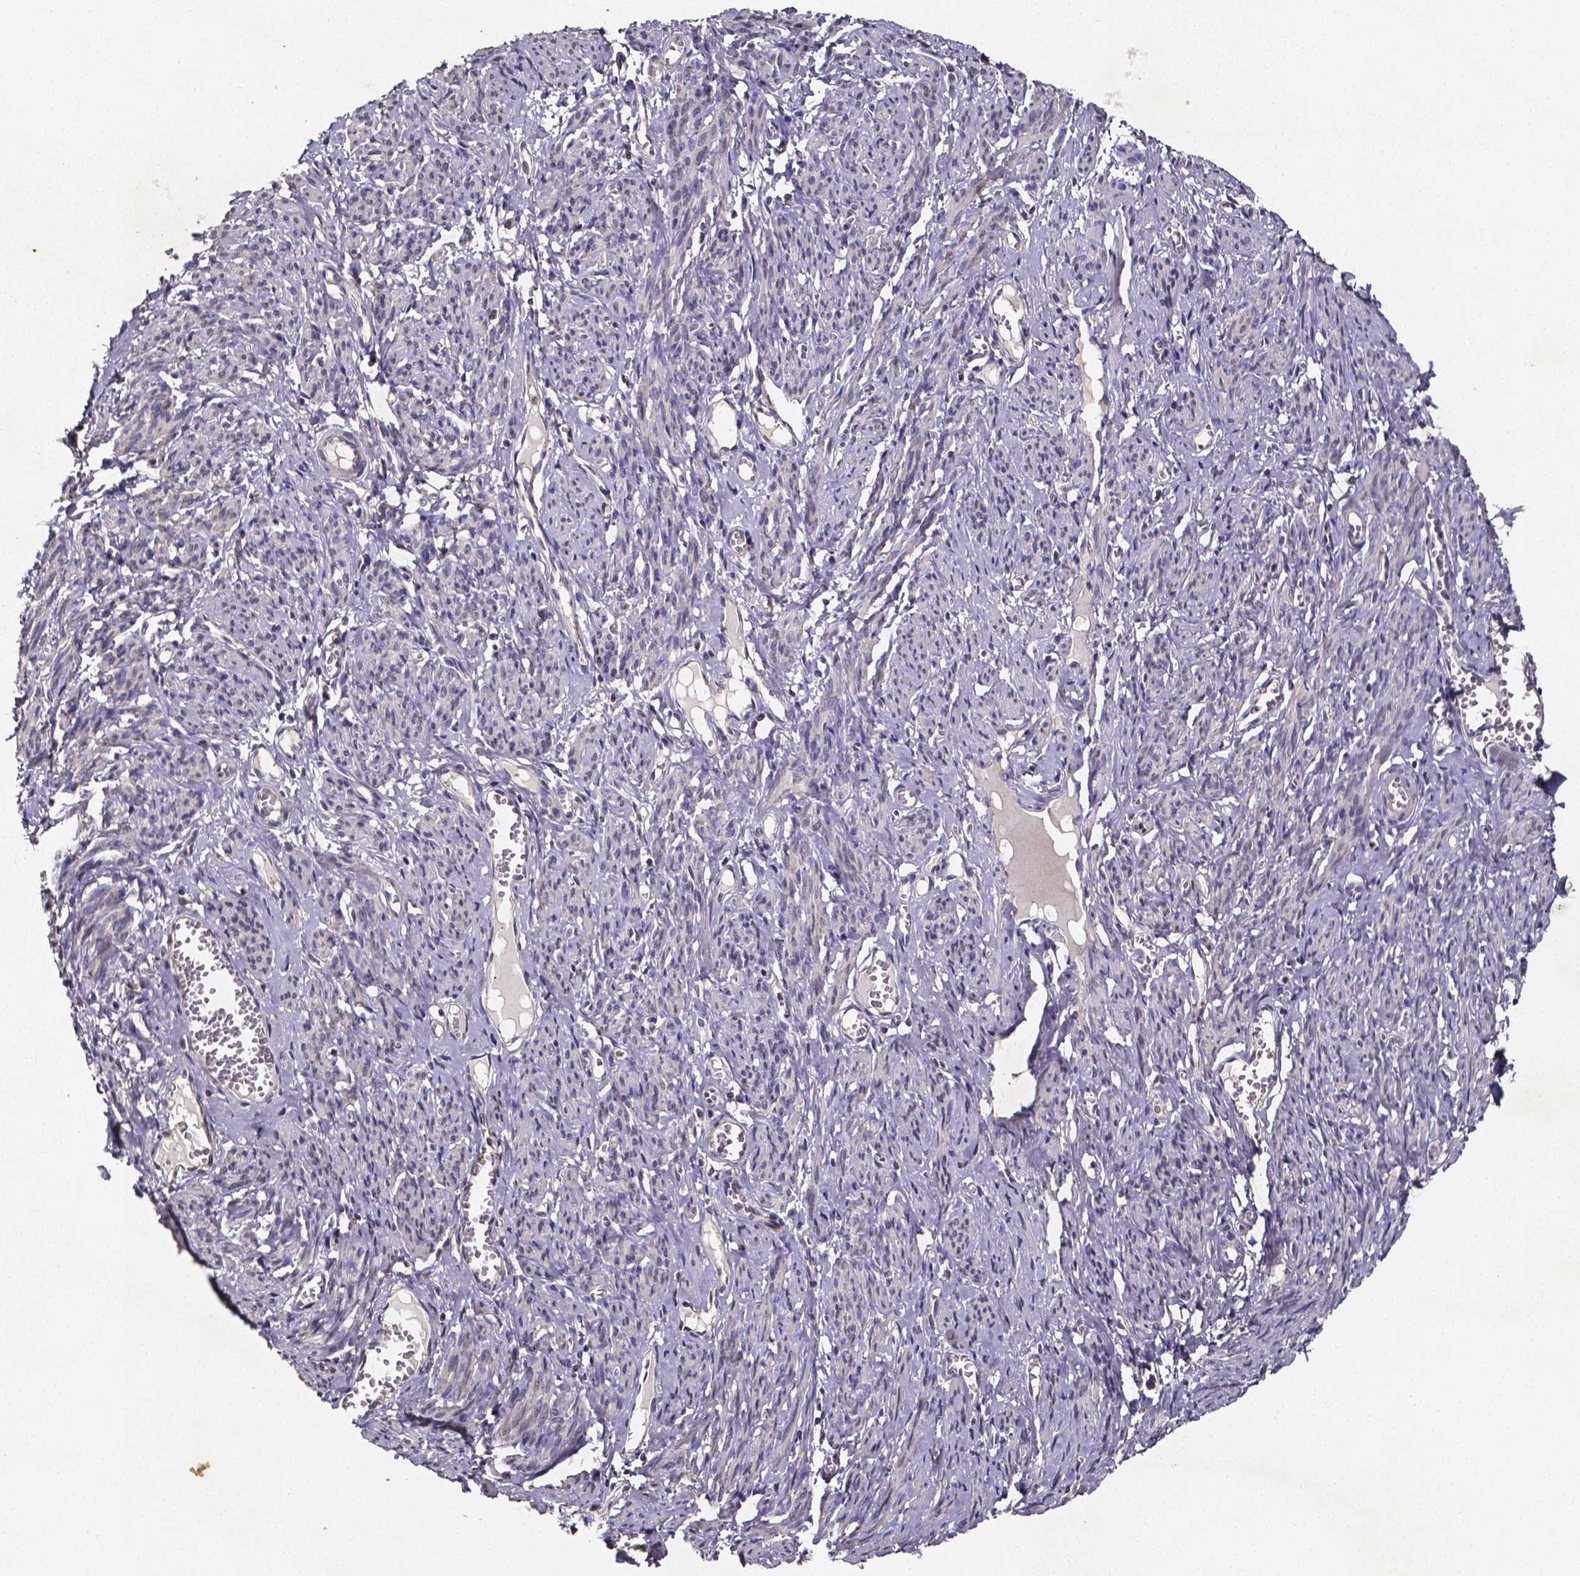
{"staining": {"intensity": "negative", "quantity": "none", "location": "none"}, "tissue": "smooth muscle", "cell_type": "Smooth muscle cells", "image_type": "normal", "snomed": [{"axis": "morphology", "description": "Normal tissue, NOS"}, {"axis": "topography", "description": "Smooth muscle"}], "caption": "The IHC histopathology image has no significant positivity in smooth muscle cells of smooth muscle. Brightfield microscopy of immunohistochemistry stained with DAB (3,3'-diaminobenzidine) (brown) and hematoxylin (blue), captured at high magnification.", "gene": "TP73", "patient": {"sex": "female", "age": 65}}